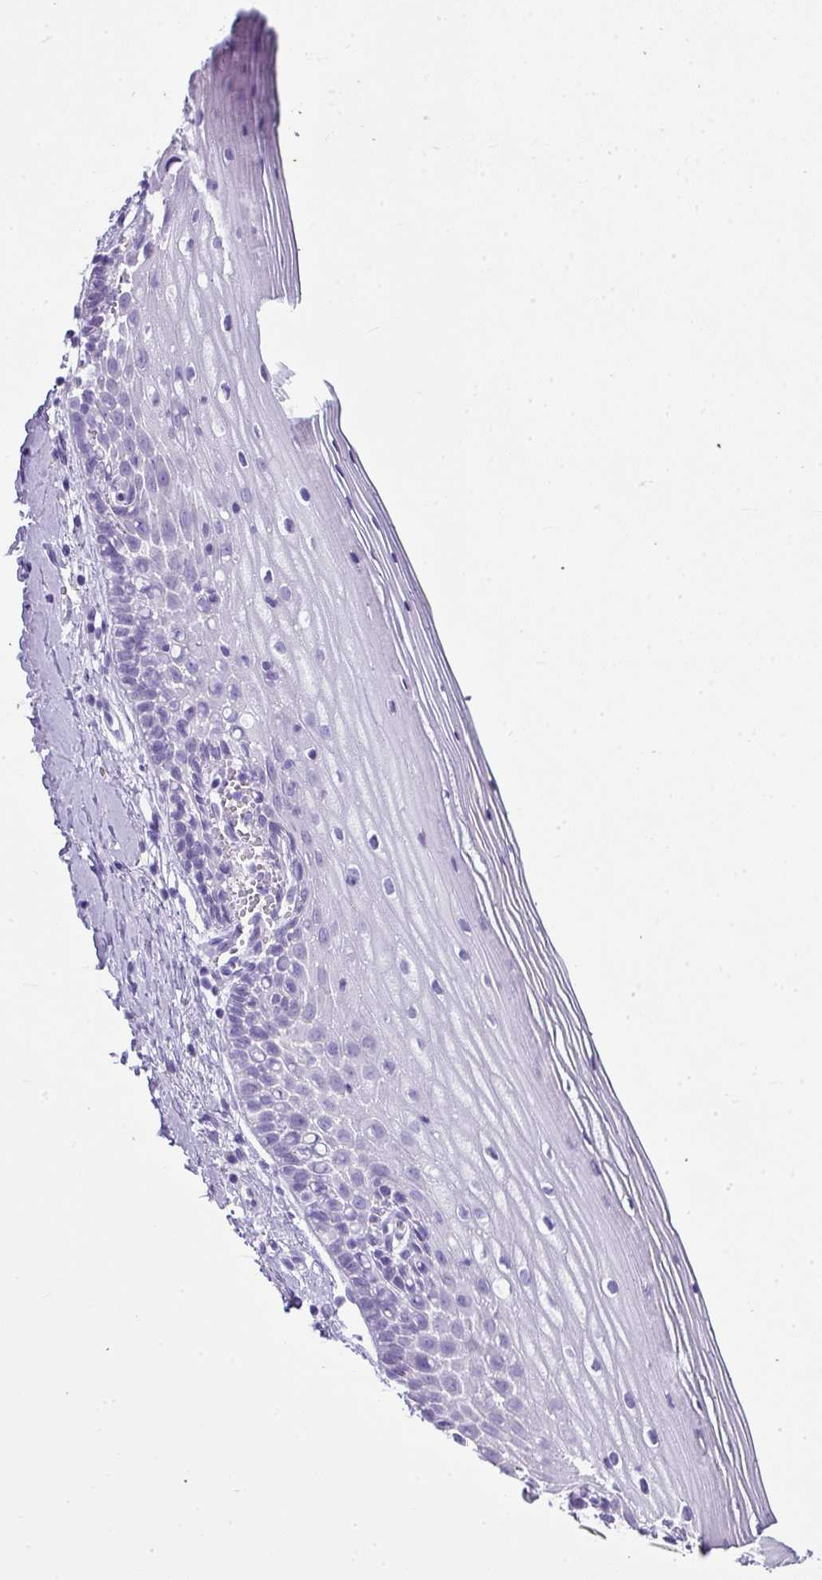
{"staining": {"intensity": "negative", "quantity": "none", "location": "none"}, "tissue": "cervix", "cell_type": "Glandular cells", "image_type": "normal", "snomed": [{"axis": "morphology", "description": "Normal tissue, NOS"}, {"axis": "topography", "description": "Cervix"}], "caption": "Normal cervix was stained to show a protein in brown. There is no significant expression in glandular cells. (DAB immunohistochemistry with hematoxylin counter stain).", "gene": "ZNF568", "patient": {"sex": "female", "age": 44}}